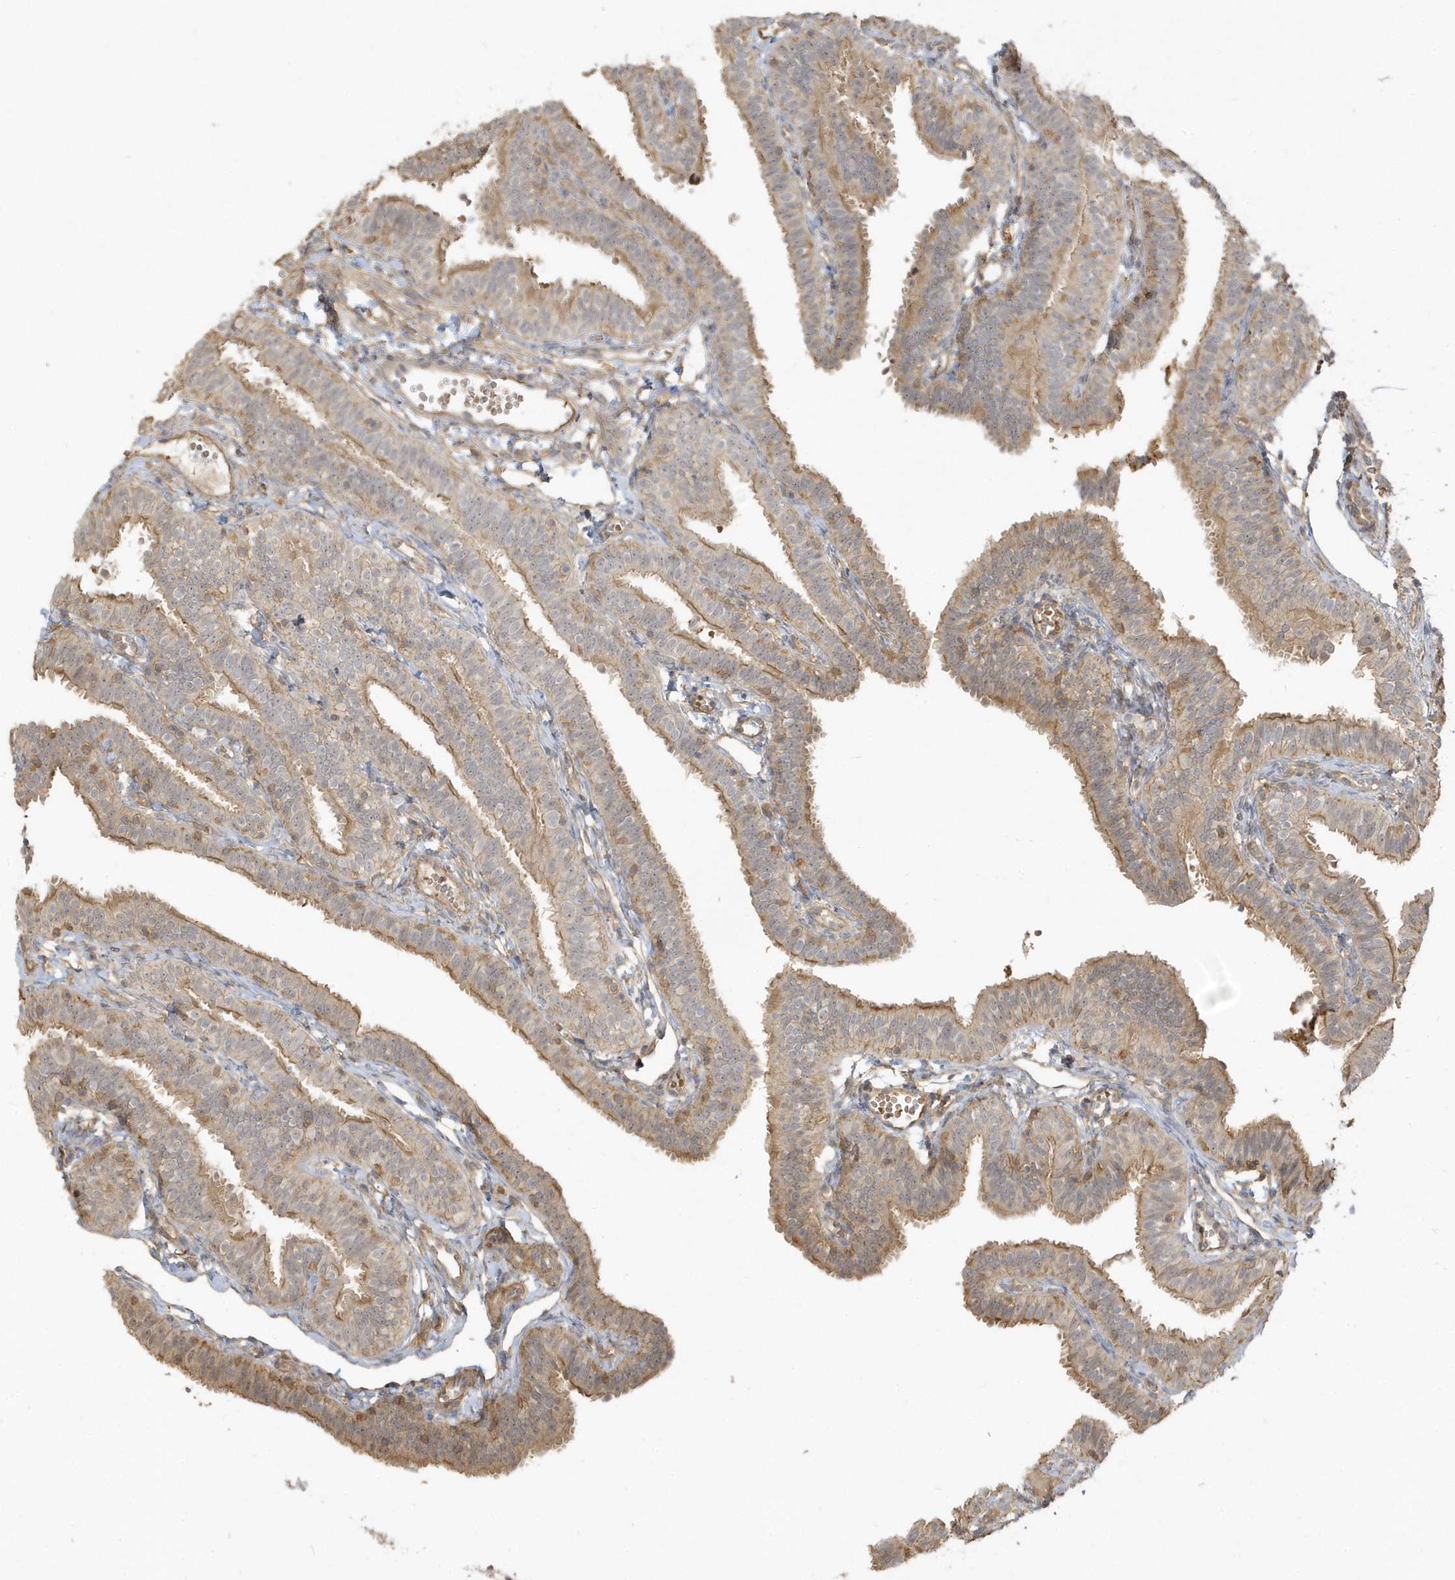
{"staining": {"intensity": "moderate", "quantity": ">75%", "location": "cytoplasmic/membranous"}, "tissue": "fallopian tube", "cell_type": "Glandular cells", "image_type": "normal", "snomed": [{"axis": "morphology", "description": "Normal tissue, NOS"}, {"axis": "topography", "description": "Fallopian tube"}], "caption": "DAB (3,3'-diaminobenzidine) immunohistochemical staining of unremarkable human fallopian tube shows moderate cytoplasmic/membranous protein staining in approximately >75% of glandular cells. Using DAB (brown) and hematoxylin (blue) stains, captured at high magnification using brightfield microscopy.", "gene": "ZBTB8A", "patient": {"sex": "female", "age": 35}}